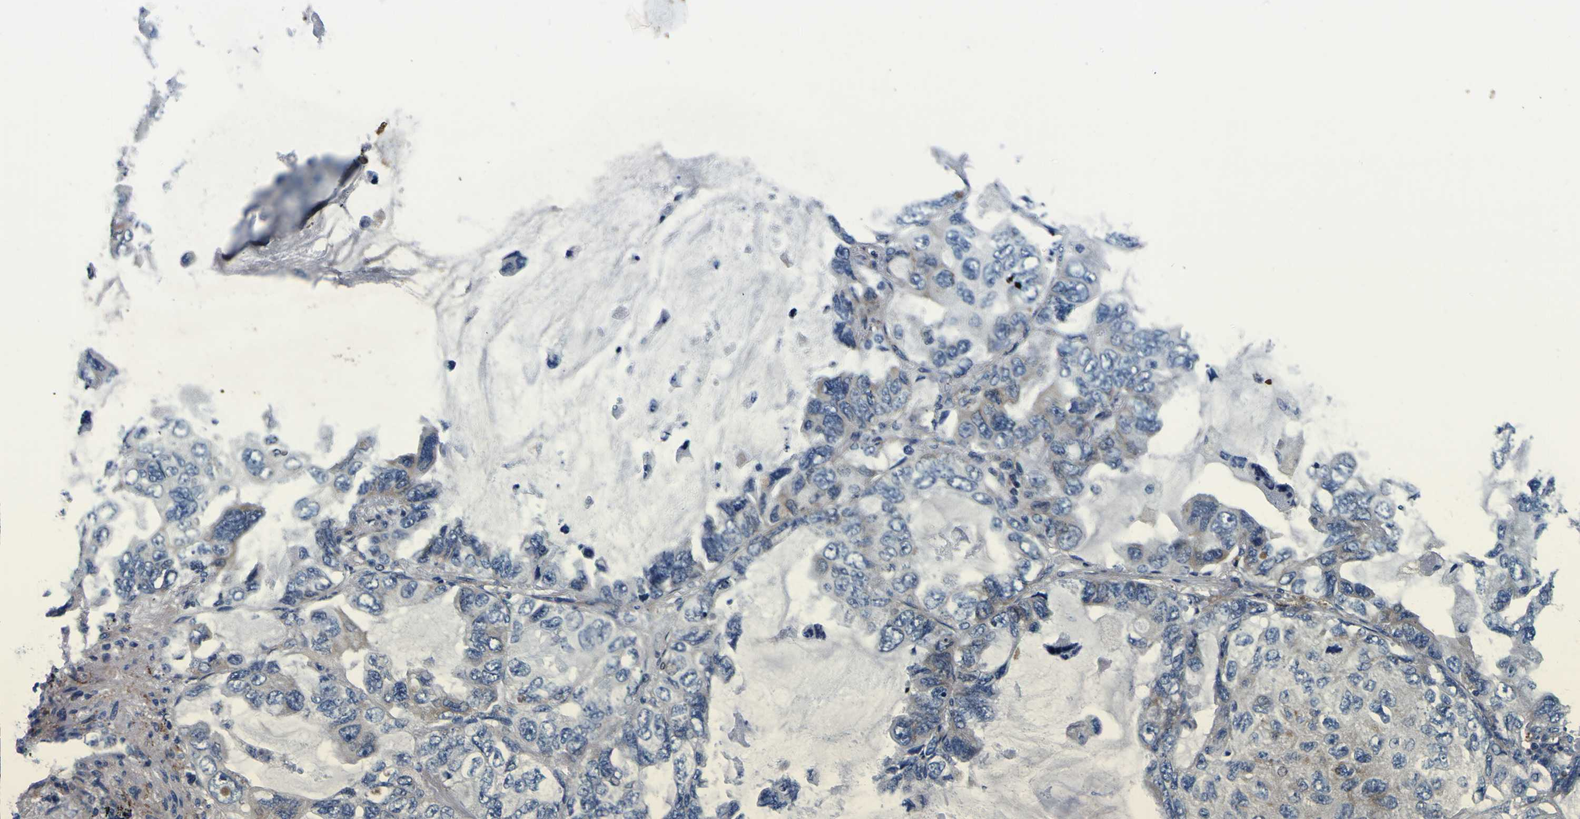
{"staining": {"intensity": "weak", "quantity": "<25%", "location": "cytoplasmic/membranous"}, "tissue": "lung cancer", "cell_type": "Tumor cells", "image_type": "cancer", "snomed": [{"axis": "morphology", "description": "Squamous cell carcinoma, NOS"}, {"axis": "topography", "description": "Lung"}], "caption": "Human squamous cell carcinoma (lung) stained for a protein using immunohistochemistry (IHC) exhibits no staining in tumor cells.", "gene": "AGAP3", "patient": {"sex": "female", "age": 73}}